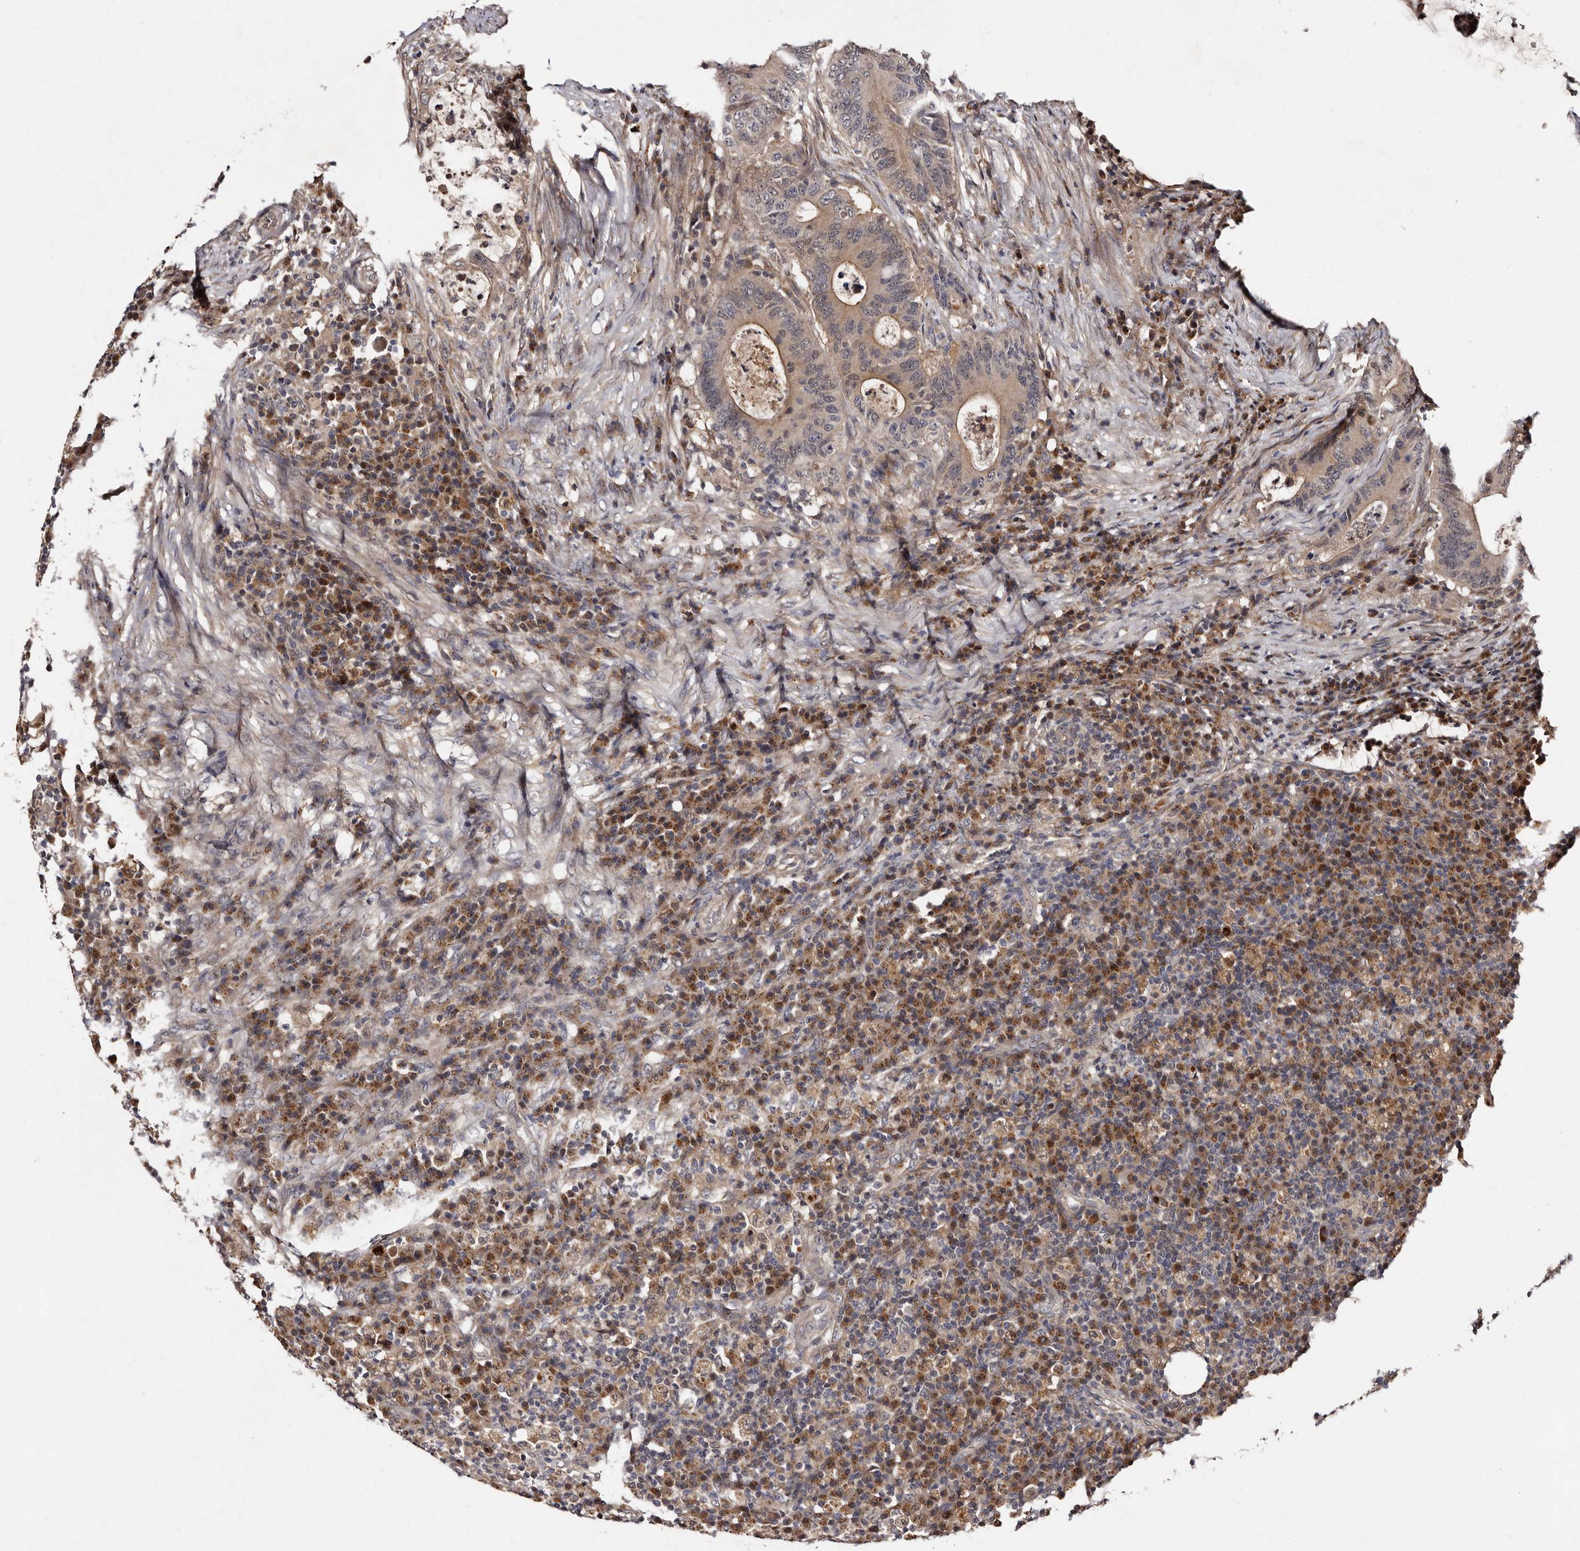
{"staining": {"intensity": "weak", "quantity": ">75%", "location": "cytoplasmic/membranous"}, "tissue": "colorectal cancer", "cell_type": "Tumor cells", "image_type": "cancer", "snomed": [{"axis": "morphology", "description": "Adenocarcinoma, NOS"}, {"axis": "topography", "description": "Colon"}], "caption": "Colorectal adenocarcinoma was stained to show a protein in brown. There is low levels of weak cytoplasmic/membranous positivity in about >75% of tumor cells.", "gene": "DNPH1", "patient": {"sex": "male", "age": 83}}